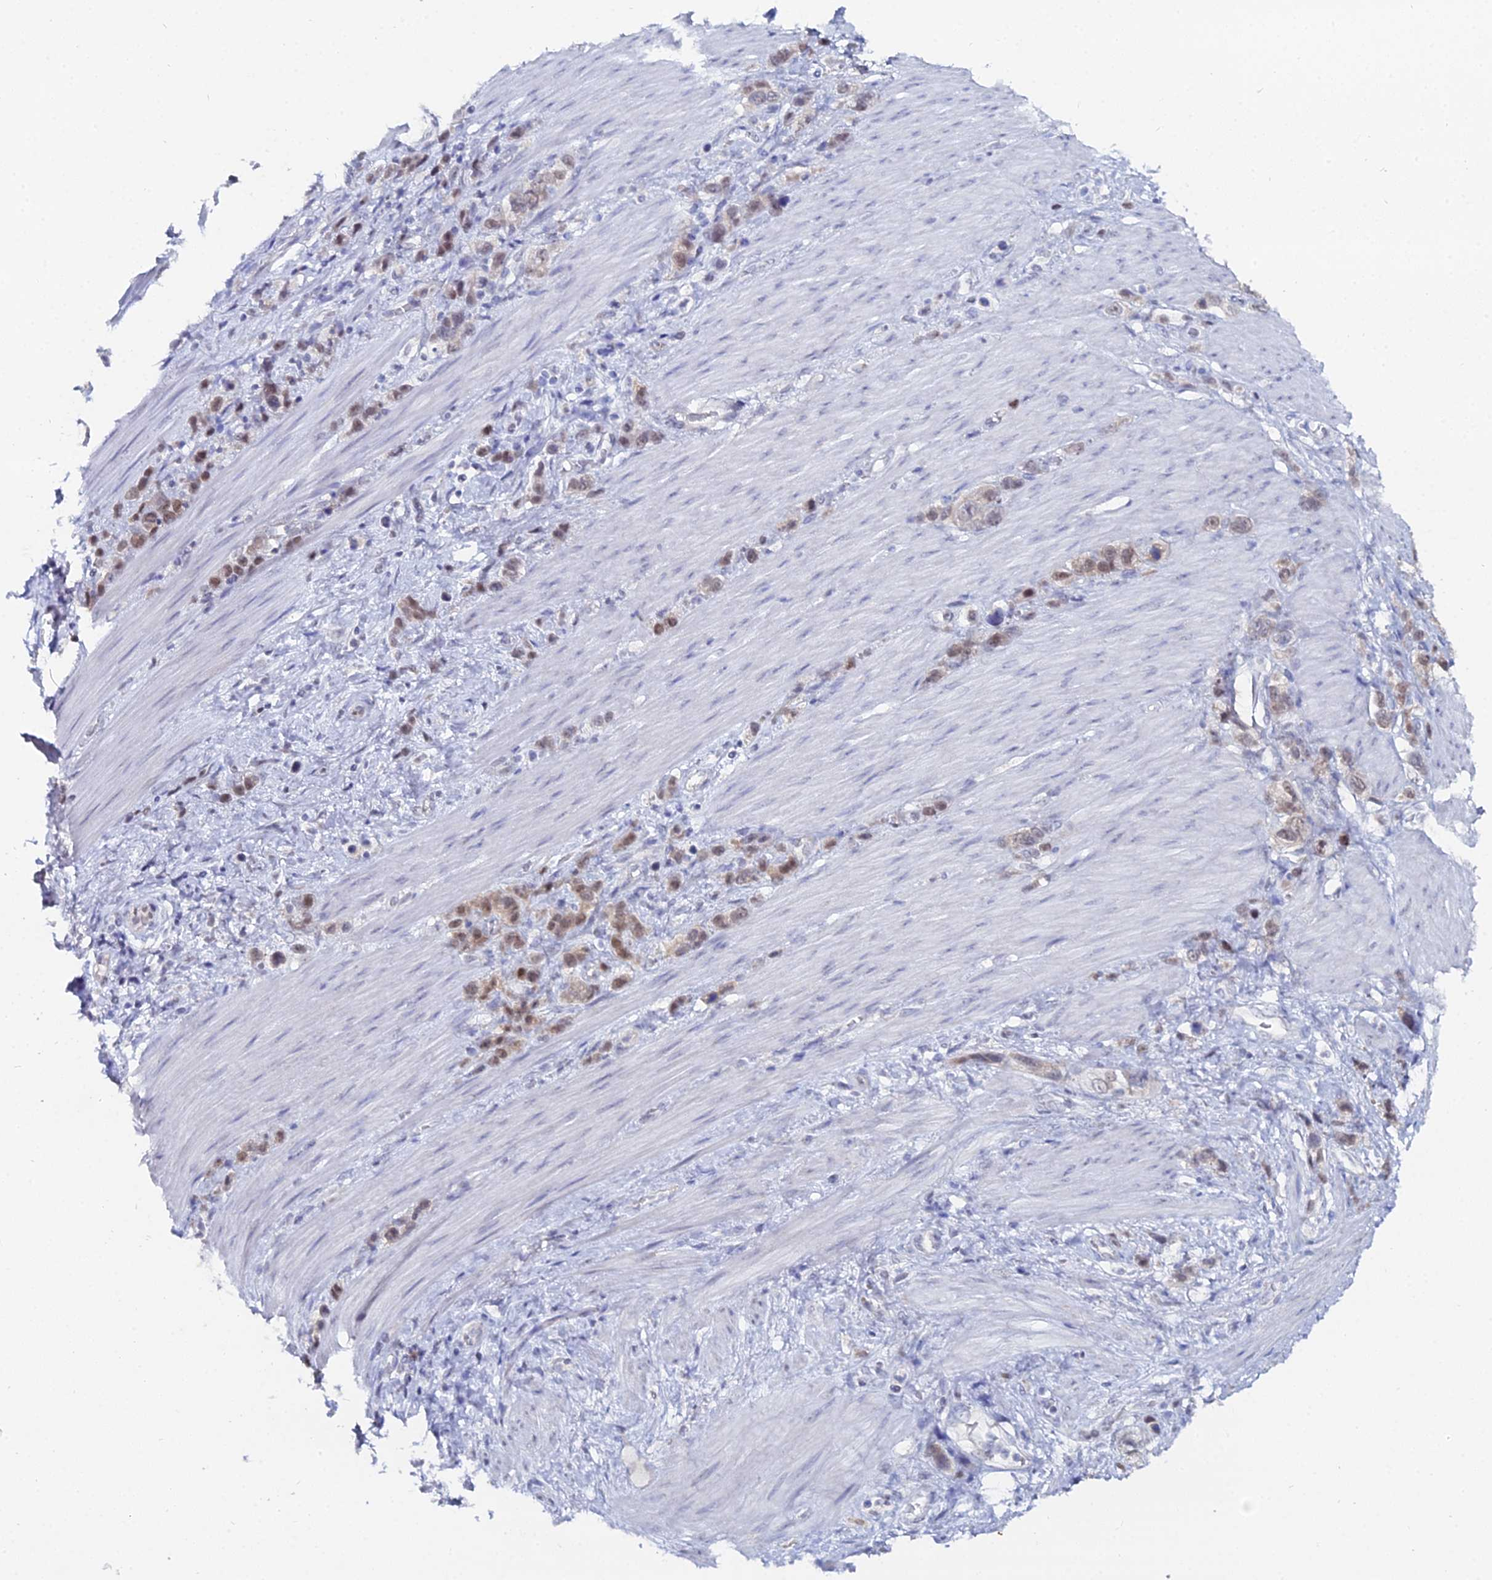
{"staining": {"intensity": "weak", "quantity": ">75%", "location": "nuclear"}, "tissue": "stomach cancer", "cell_type": "Tumor cells", "image_type": "cancer", "snomed": [{"axis": "morphology", "description": "Adenocarcinoma, NOS"}, {"axis": "morphology", "description": "Adenocarcinoma, High grade"}, {"axis": "topography", "description": "Stomach, upper"}, {"axis": "topography", "description": "Stomach, lower"}], "caption": "The image shows a brown stain indicating the presence of a protein in the nuclear of tumor cells in stomach high-grade adenocarcinoma. Ihc stains the protein in brown and the nuclei are stained blue.", "gene": "THAP4", "patient": {"sex": "female", "age": 65}}